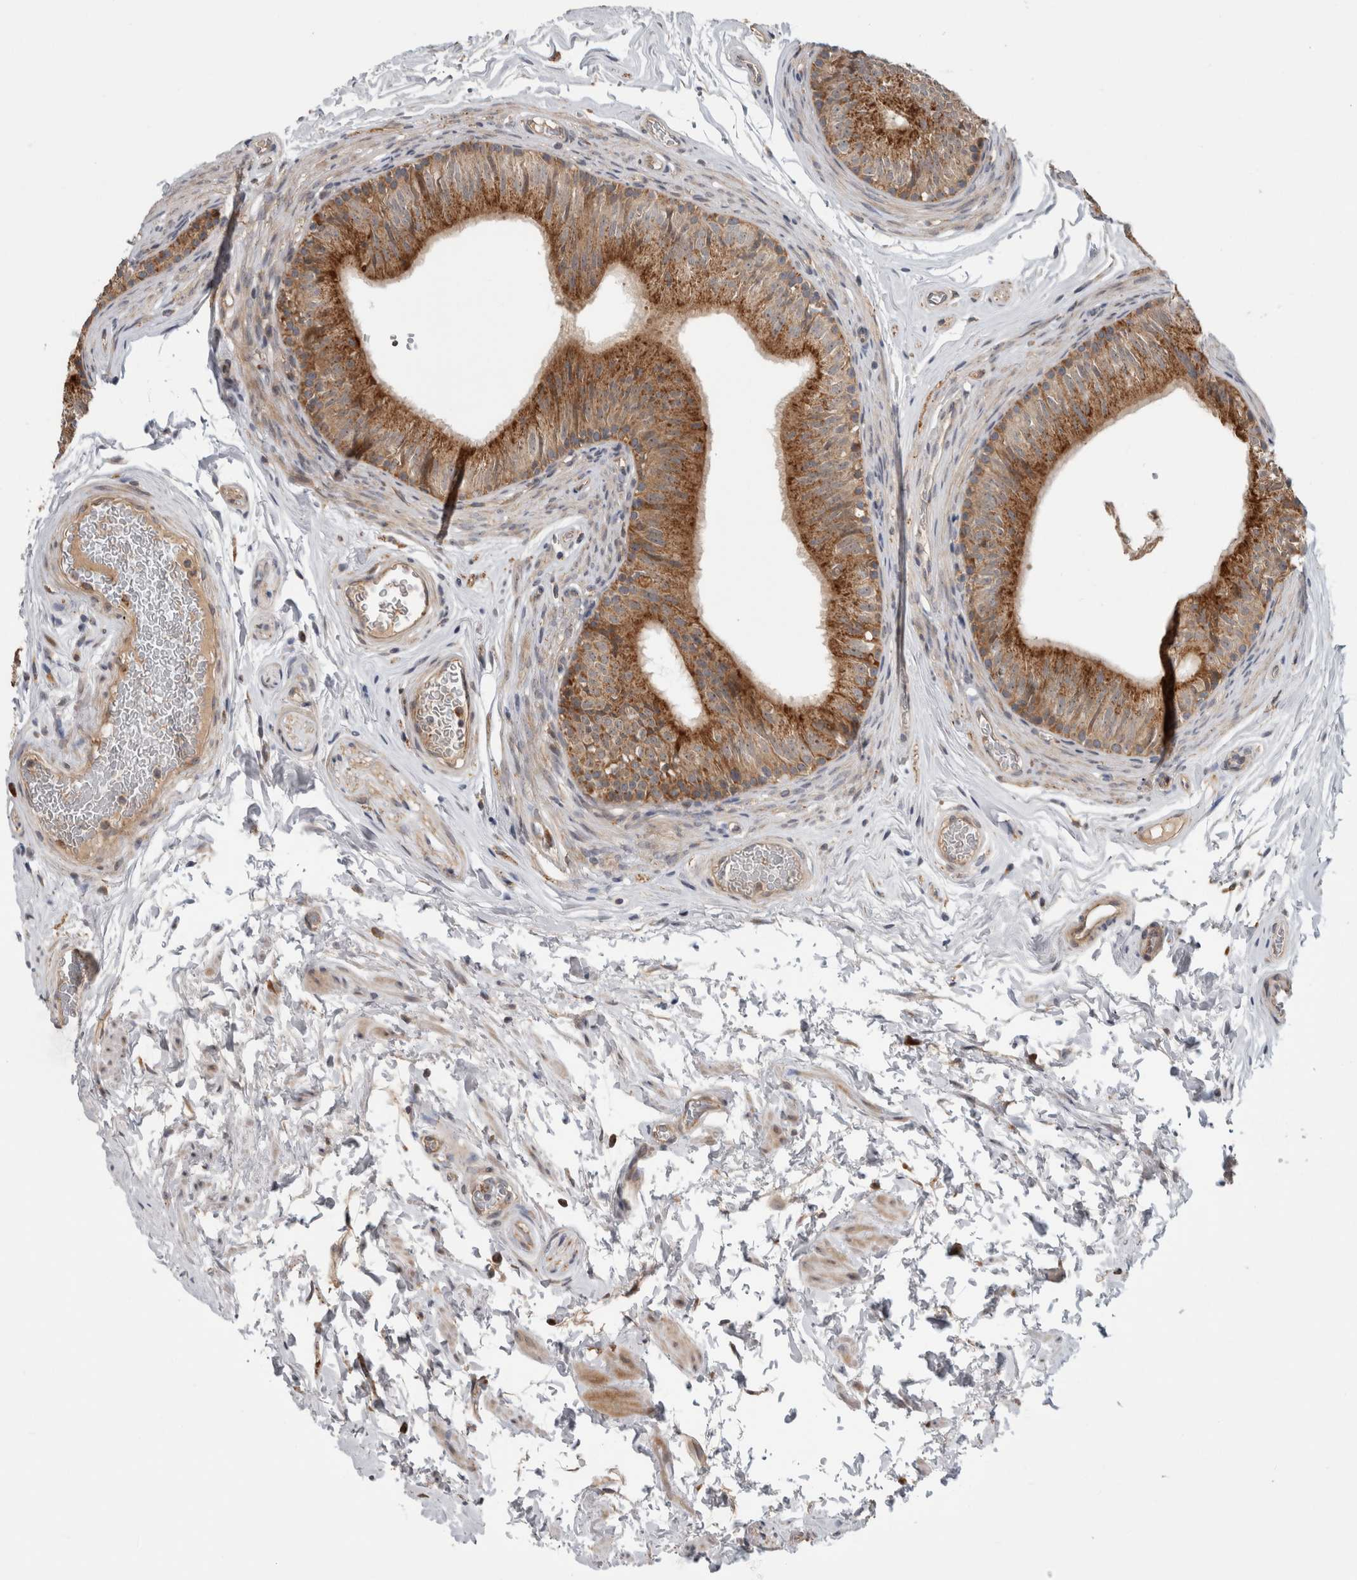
{"staining": {"intensity": "moderate", "quantity": ">75%", "location": "cytoplasmic/membranous"}, "tissue": "epididymis", "cell_type": "Glandular cells", "image_type": "normal", "snomed": [{"axis": "morphology", "description": "Normal tissue, NOS"}, {"axis": "topography", "description": "Epididymis"}], "caption": "Protein expression by immunohistochemistry demonstrates moderate cytoplasmic/membranous positivity in about >75% of glandular cells in normal epididymis.", "gene": "ADGRL3", "patient": {"sex": "male", "age": 36}}